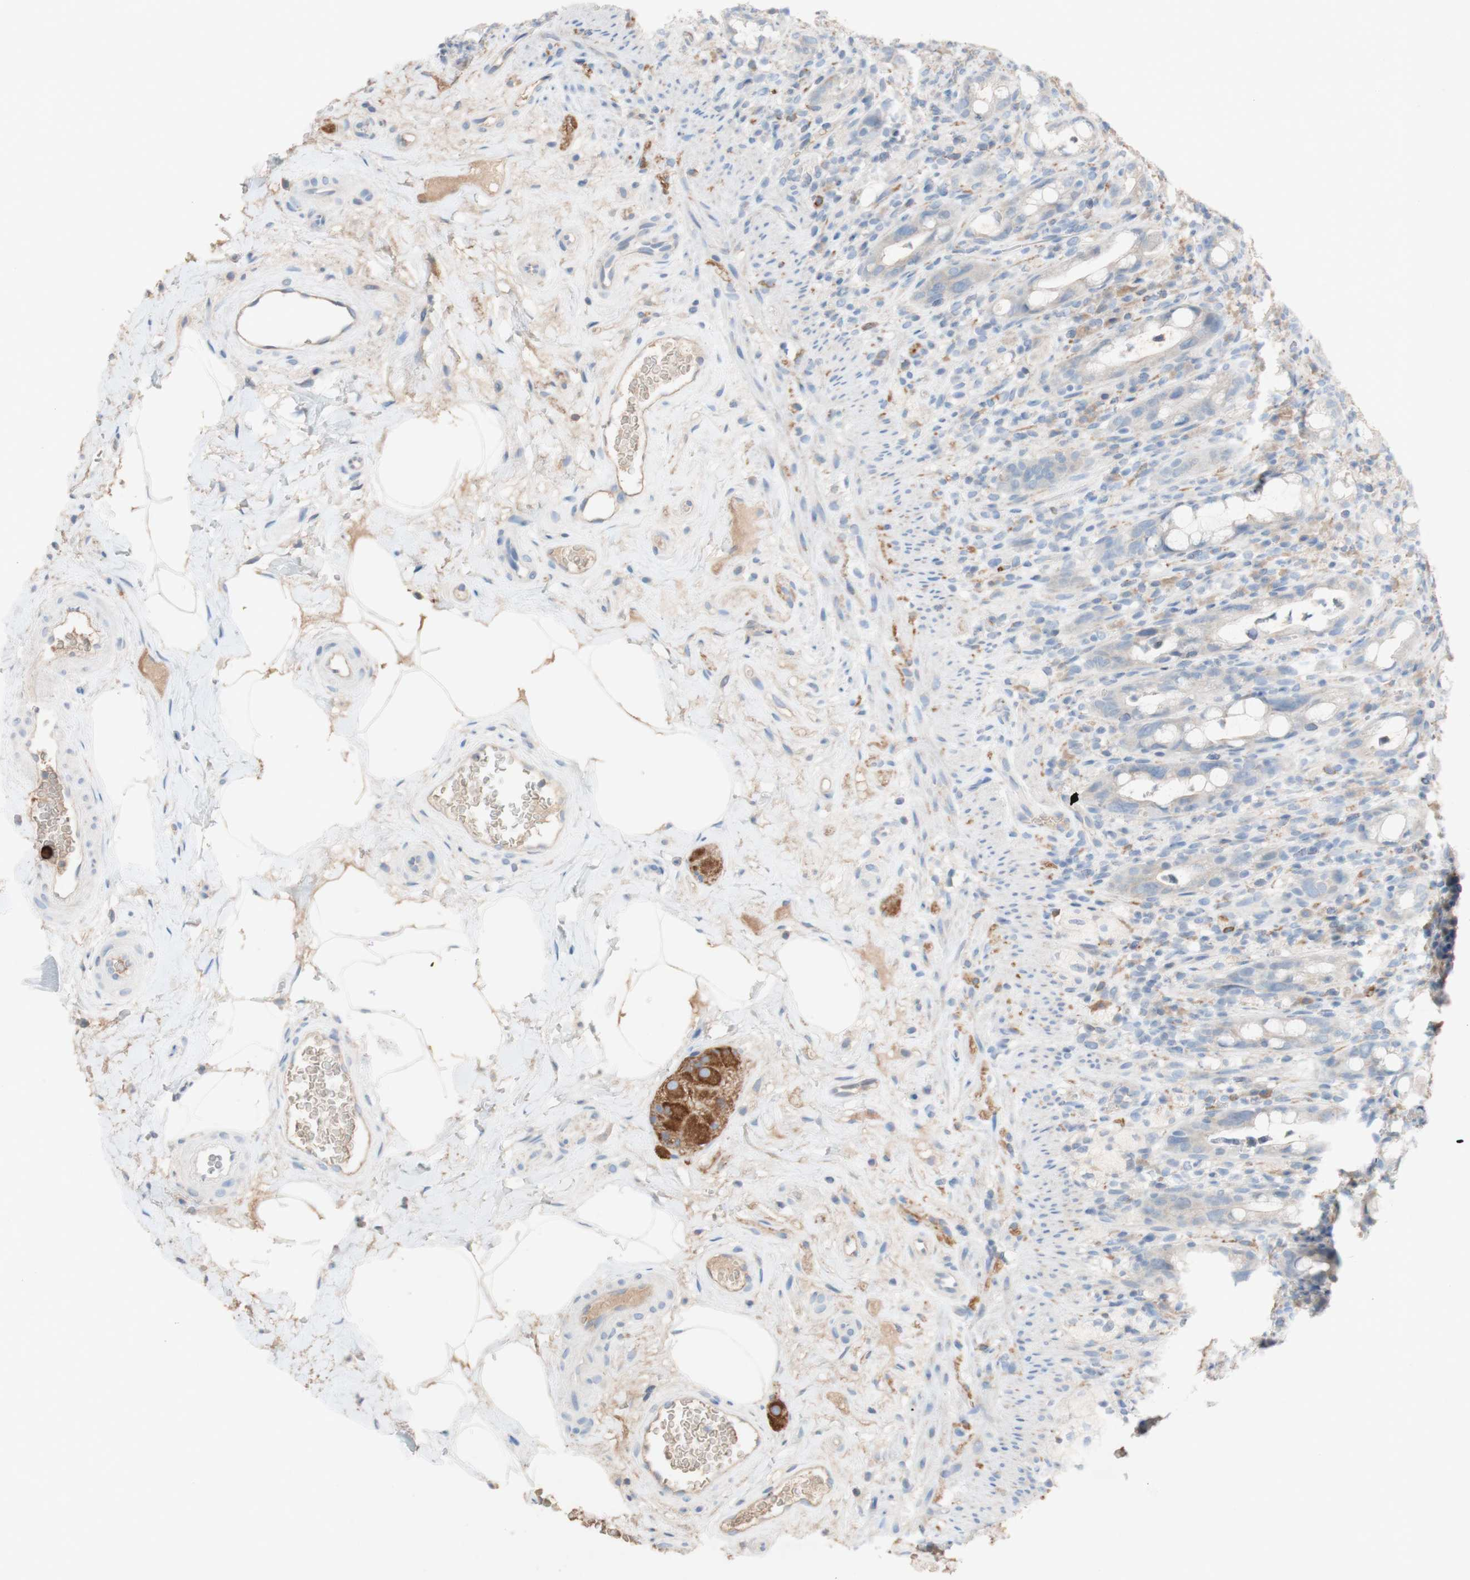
{"staining": {"intensity": "weak", "quantity": ">75%", "location": "cytoplasmic/membranous"}, "tissue": "rectum", "cell_type": "Glandular cells", "image_type": "normal", "snomed": [{"axis": "morphology", "description": "Normal tissue, NOS"}, {"axis": "topography", "description": "Rectum"}], "caption": "Immunohistochemistry (IHC) (DAB (3,3'-diaminobenzidine)) staining of benign human rectum reveals weak cytoplasmic/membranous protein positivity in approximately >75% of glandular cells.", "gene": "PACSIN1", "patient": {"sex": "male", "age": 44}}